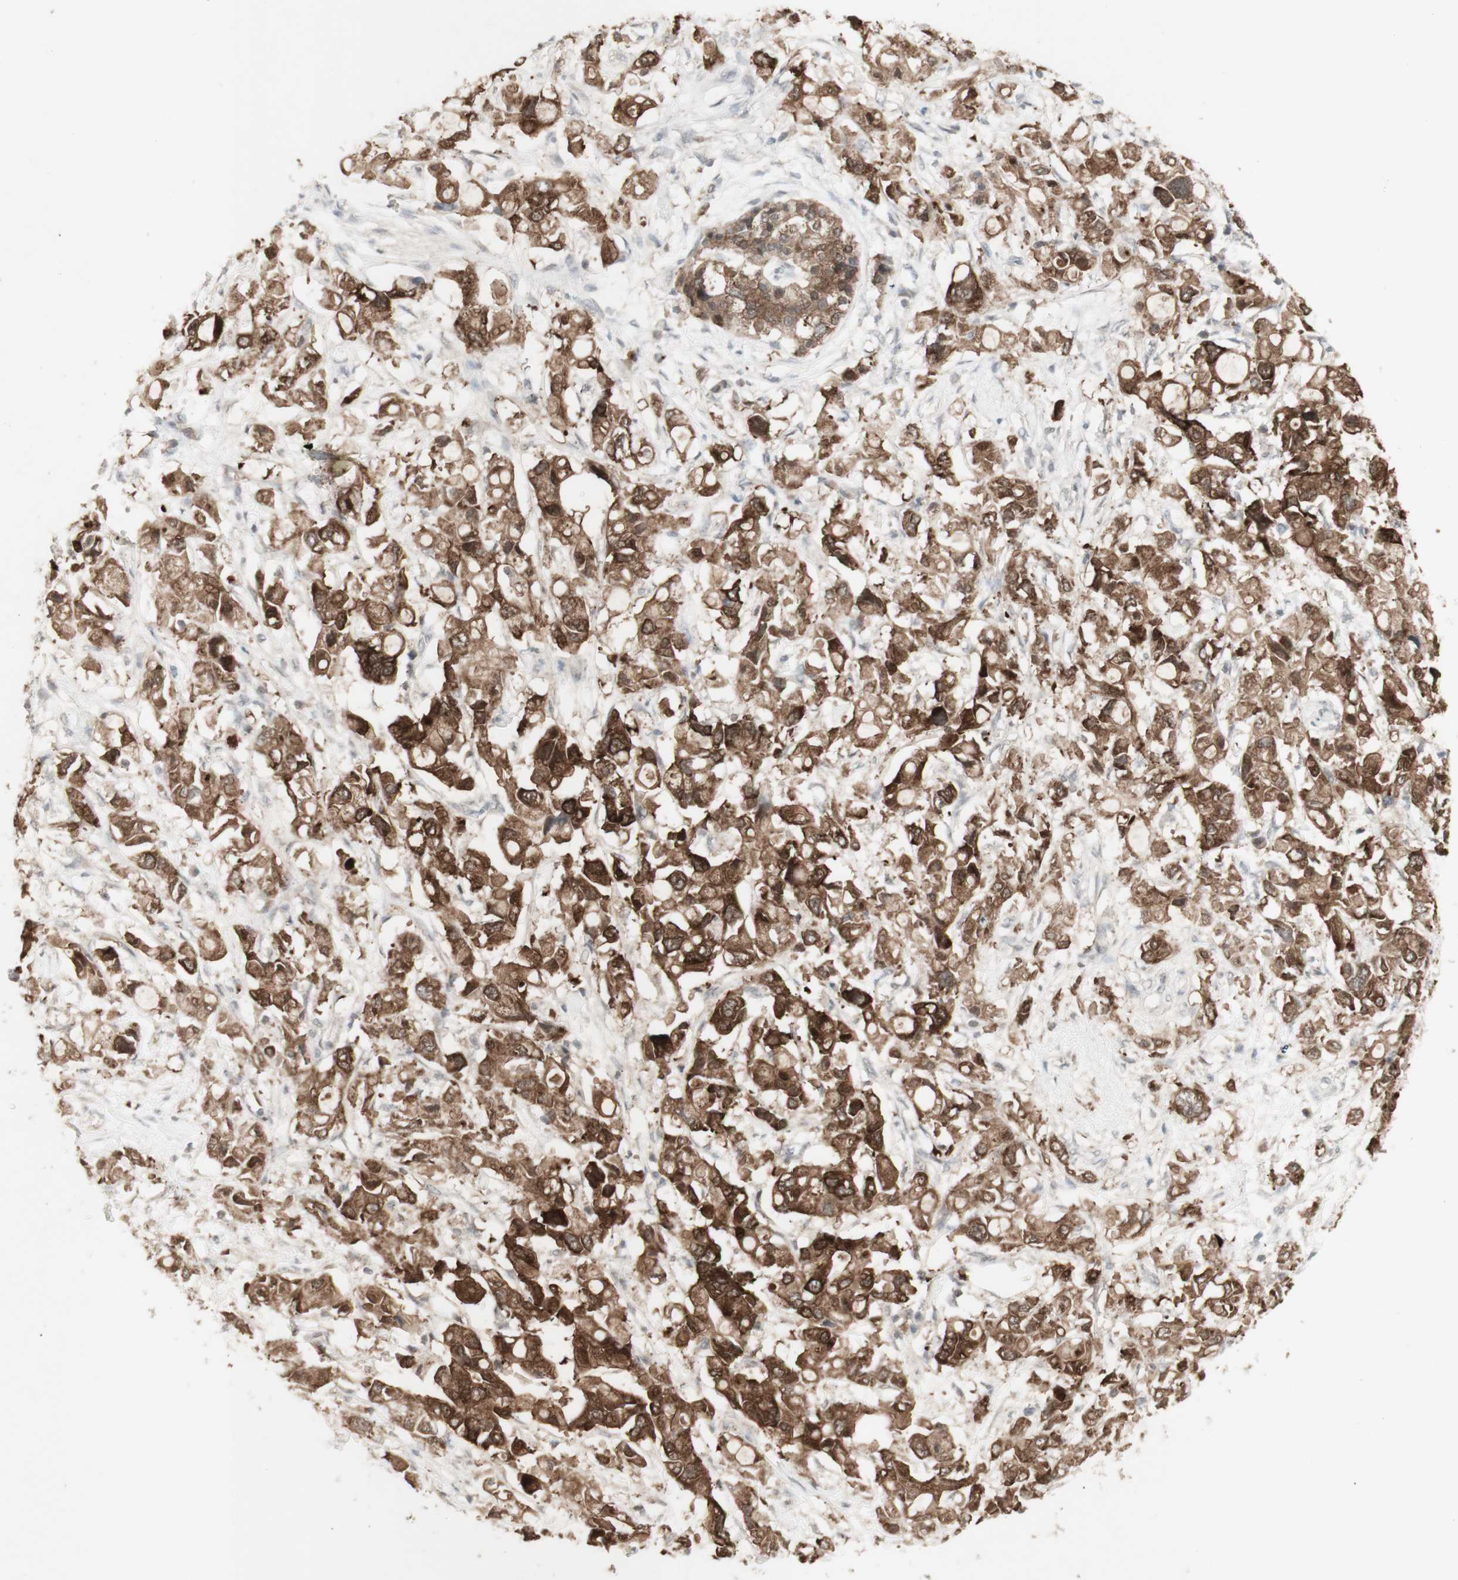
{"staining": {"intensity": "strong", "quantity": ">75%", "location": "cytoplasmic/membranous"}, "tissue": "pancreatic cancer", "cell_type": "Tumor cells", "image_type": "cancer", "snomed": [{"axis": "morphology", "description": "Adenocarcinoma, NOS"}, {"axis": "topography", "description": "Pancreas"}], "caption": "The micrograph shows a brown stain indicating the presence of a protein in the cytoplasmic/membranous of tumor cells in adenocarcinoma (pancreatic).", "gene": "C1orf116", "patient": {"sex": "female", "age": 56}}